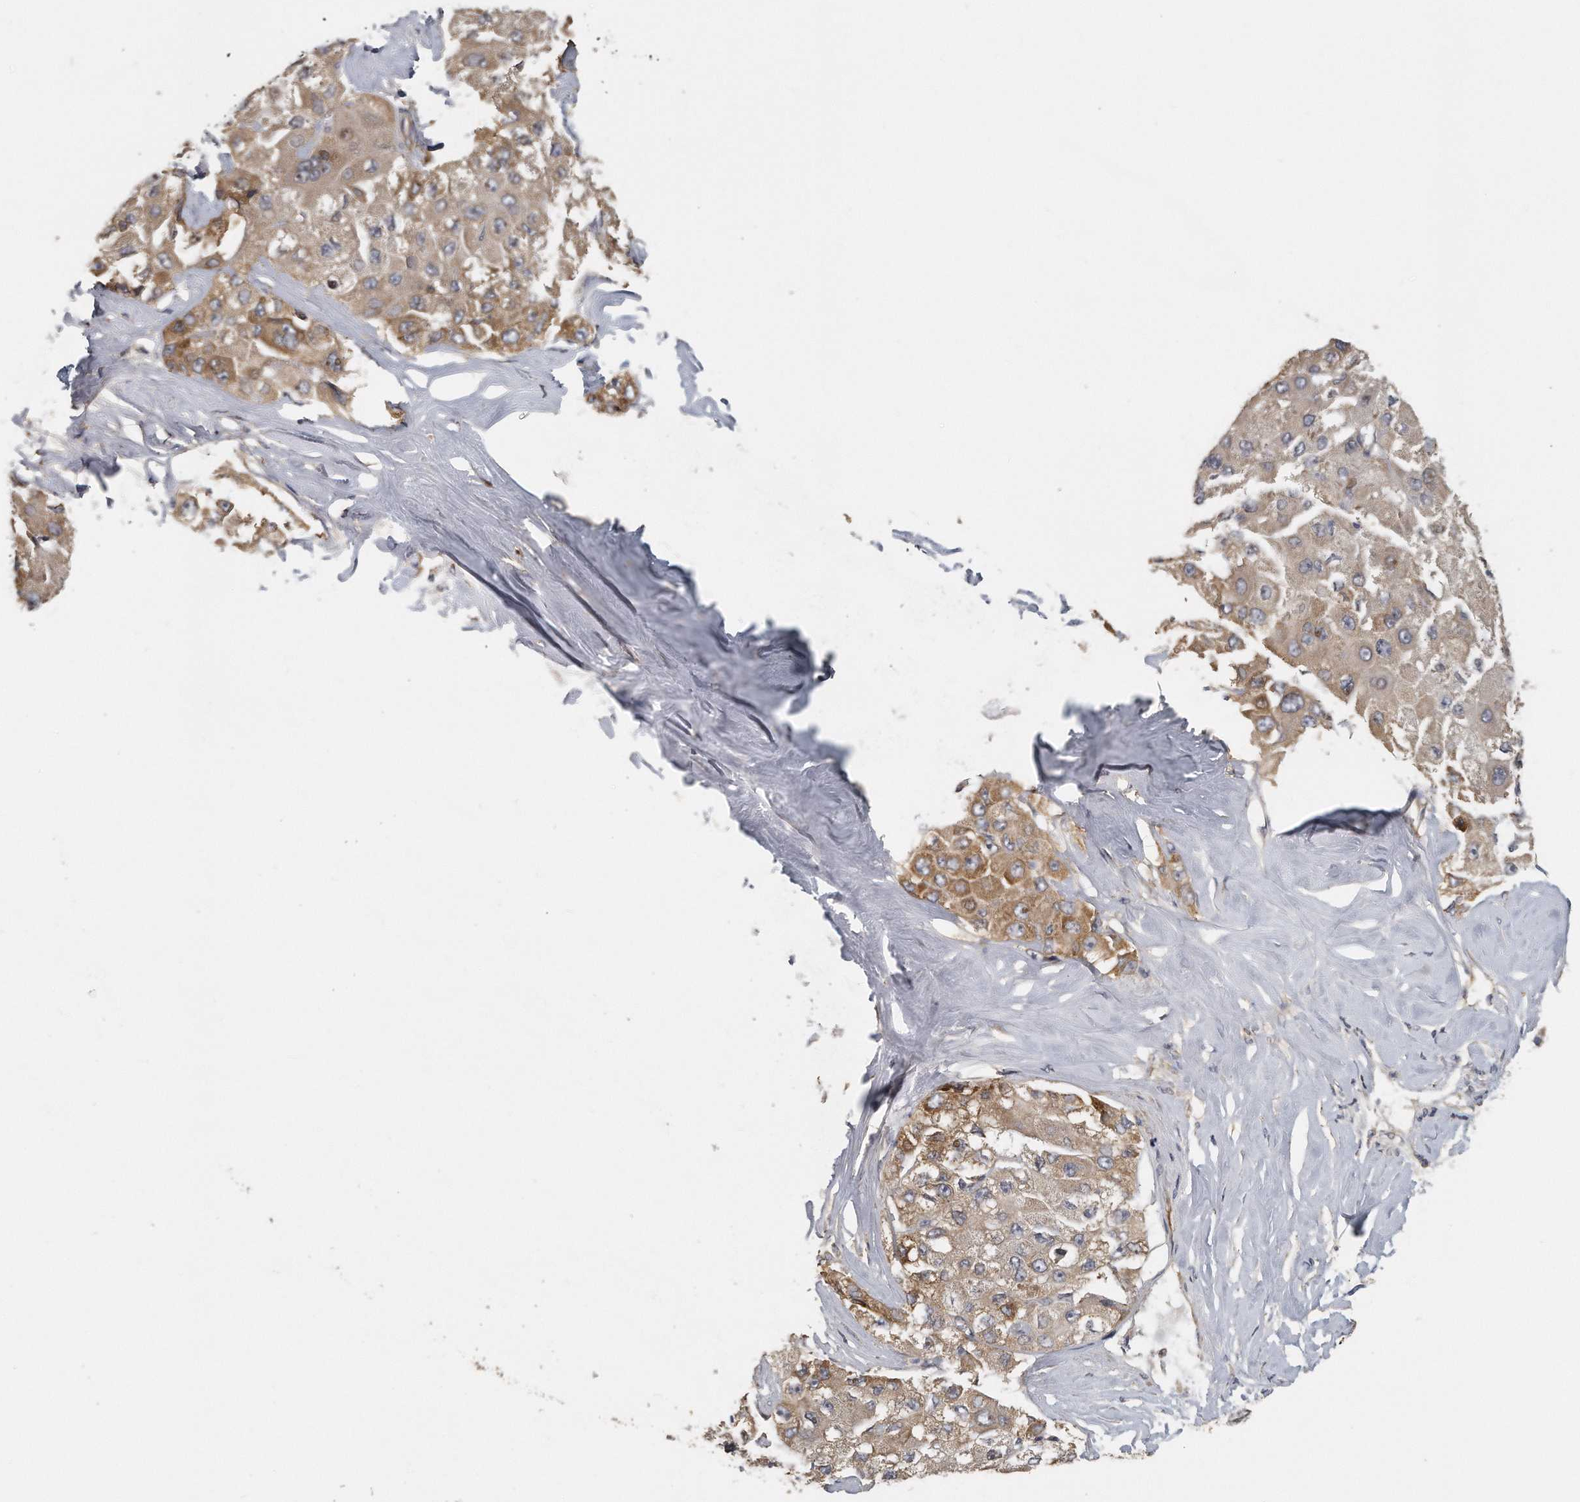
{"staining": {"intensity": "weak", "quantity": ">75%", "location": "cytoplasmic/membranous"}, "tissue": "liver cancer", "cell_type": "Tumor cells", "image_type": "cancer", "snomed": [{"axis": "morphology", "description": "Carcinoma, Hepatocellular, NOS"}, {"axis": "topography", "description": "Liver"}], "caption": "Weak cytoplasmic/membranous protein positivity is present in approximately >75% of tumor cells in liver cancer (hepatocellular carcinoma).", "gene": "EIF3I", "patient": {"sex": "male", "age": 80}}